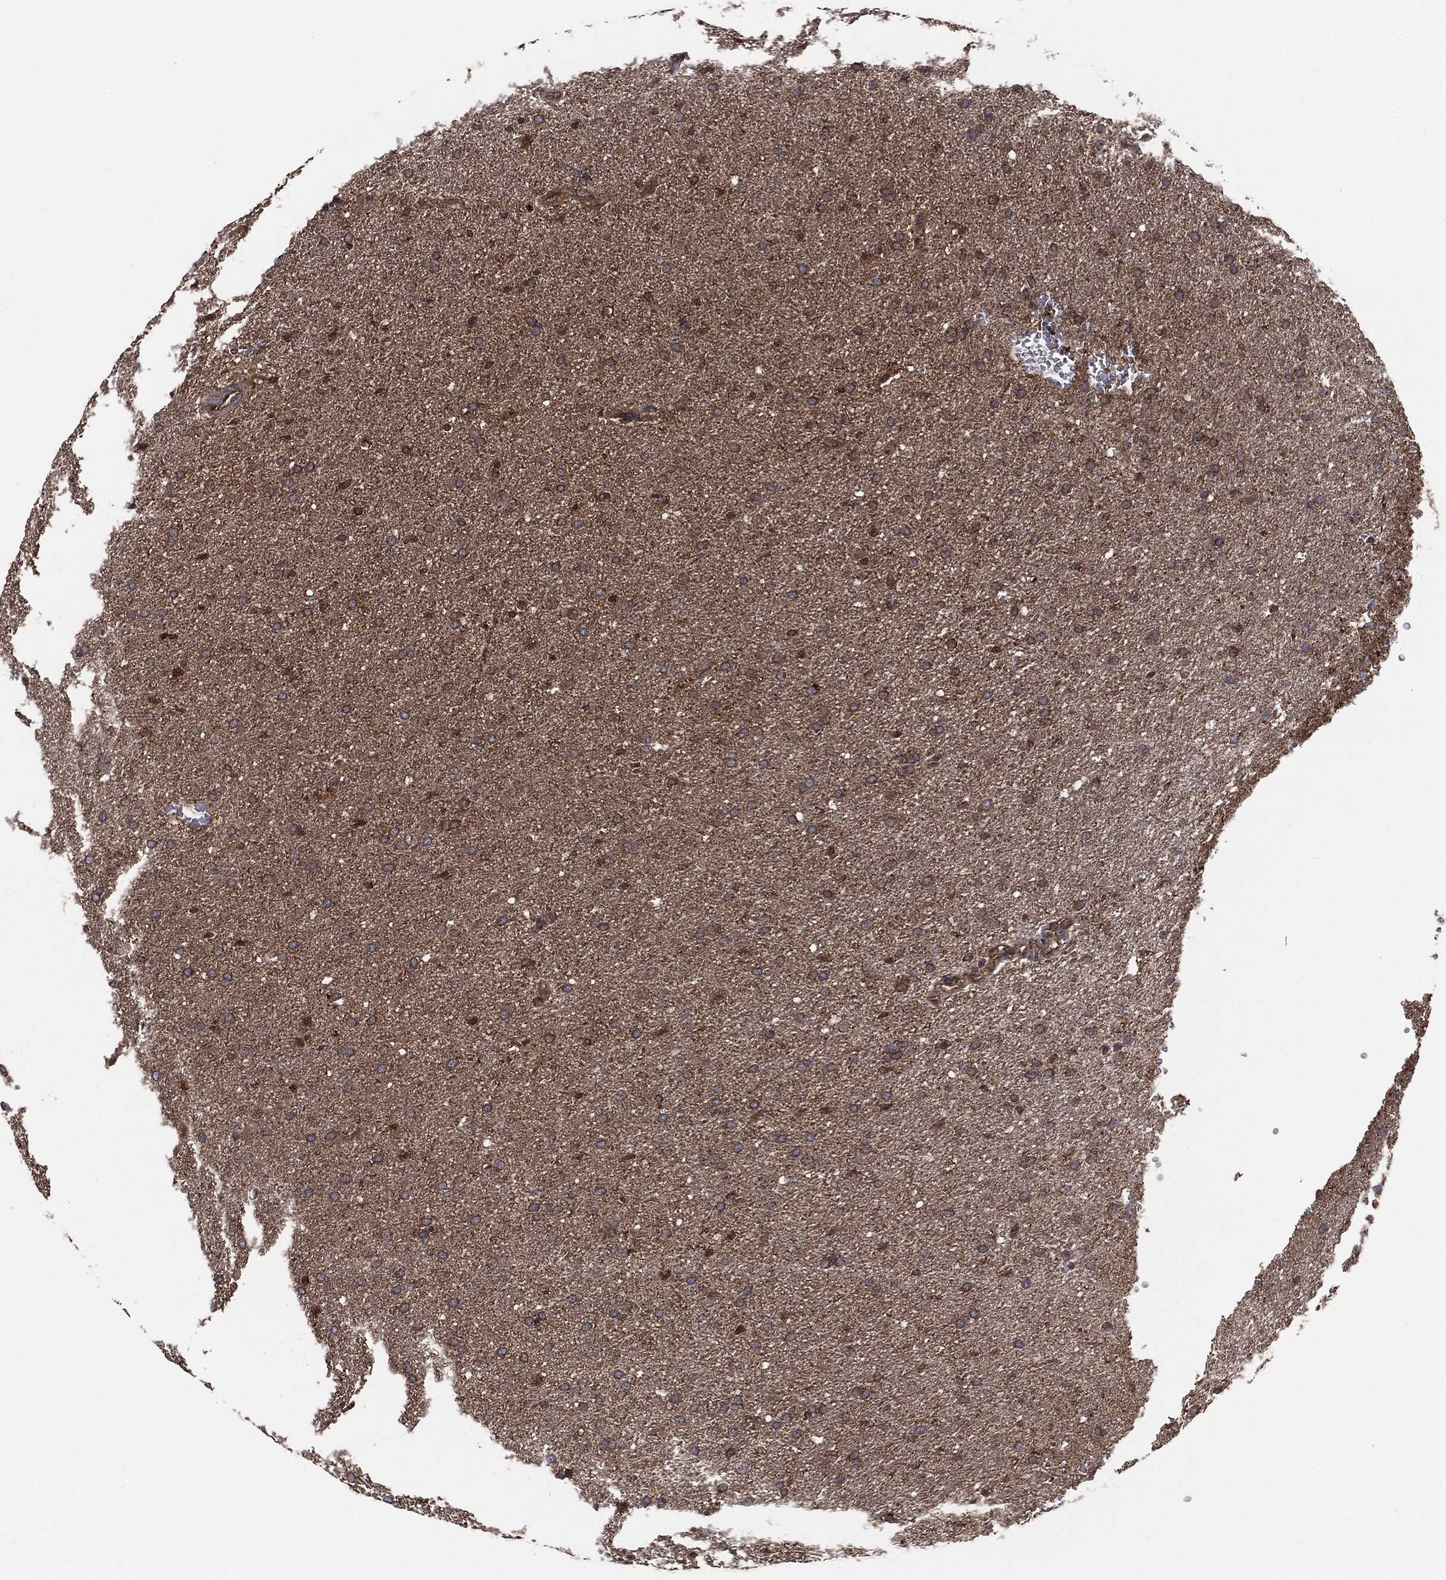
{"staining": {"intensity": "moderate", "quantity": "25%-75%", "location": "cytoplasmic/membranous"}, "tissue": "glioma", "cell_type": "Tumor cells", "image_type": "cancer", "snomed": [{"axis": "morphology", "description": "Glioma, malignant, Low grade"}, {"axis": "topography", "description": "Brain"}], "caption": "High-magnification brightfield microscopy of malignant glioma (low-grade) stained with DAB (brown) and counterstained with hematoxylin (blue). tumor cells exhibit moderate cytoplasmic/membranous staining is seen in about25%-75% of cells. The staining is performed using DAB brown chromogen to label protein expression. The nuclei are counter-stained blue using hematoxylin.", "gene": "NME1", "patient": {"sex": "female", "age": 37}}